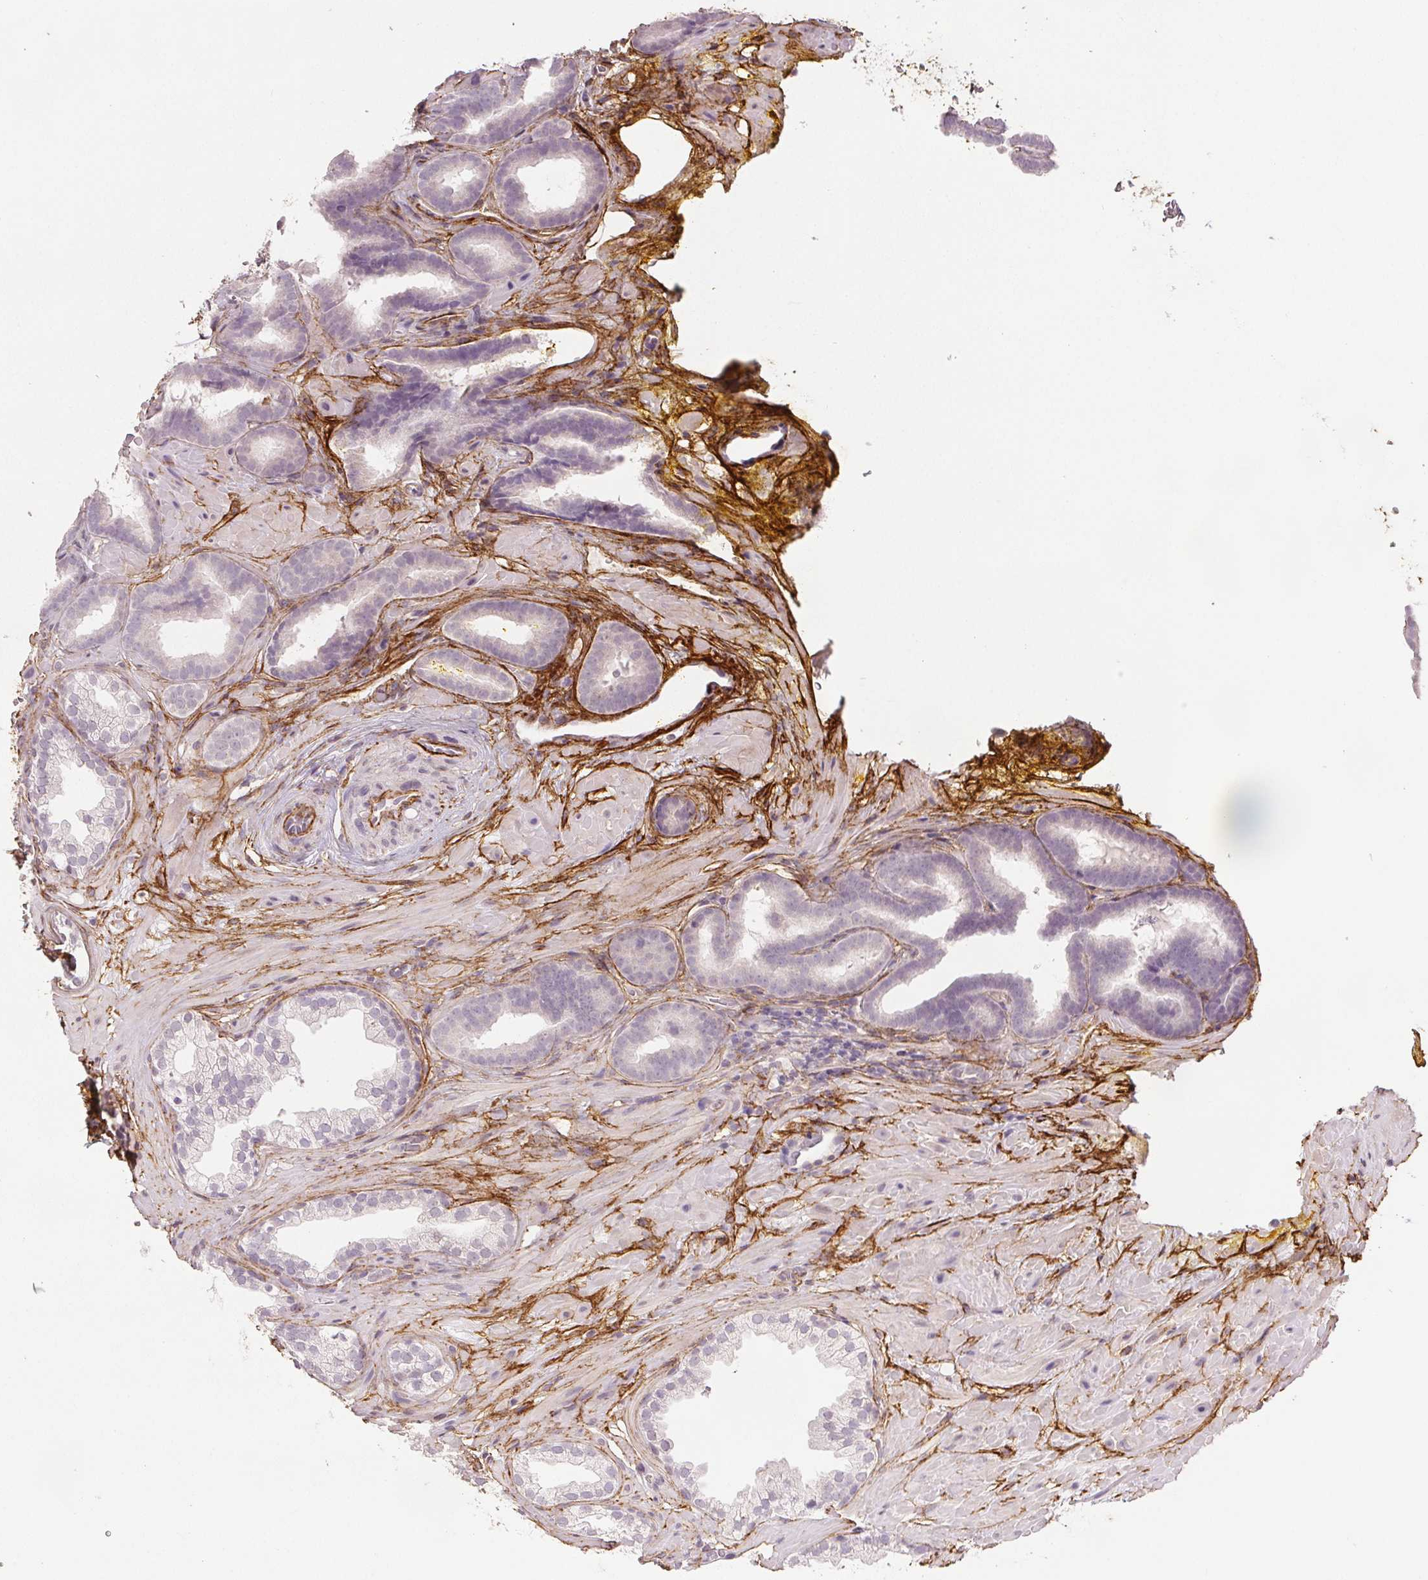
{"staining": {"intensity": "negative", "quantity": "none", "location": "none"}, "tissue": "prostate cancer", "cell_type": "Tumor cells", "image_type": "cancer", "snomed": [{"axis": "morphology", "description": "Adenocarcinoma, Low grade"}, {"axis": "topography", "description": "Prostate"}], "caption": "Tumor cells show no significant staining in prostate cancer (adenocarcinoma (low-grade)).", "gene": "FBN1", "patient": {"sex": "male", "age": 63}}